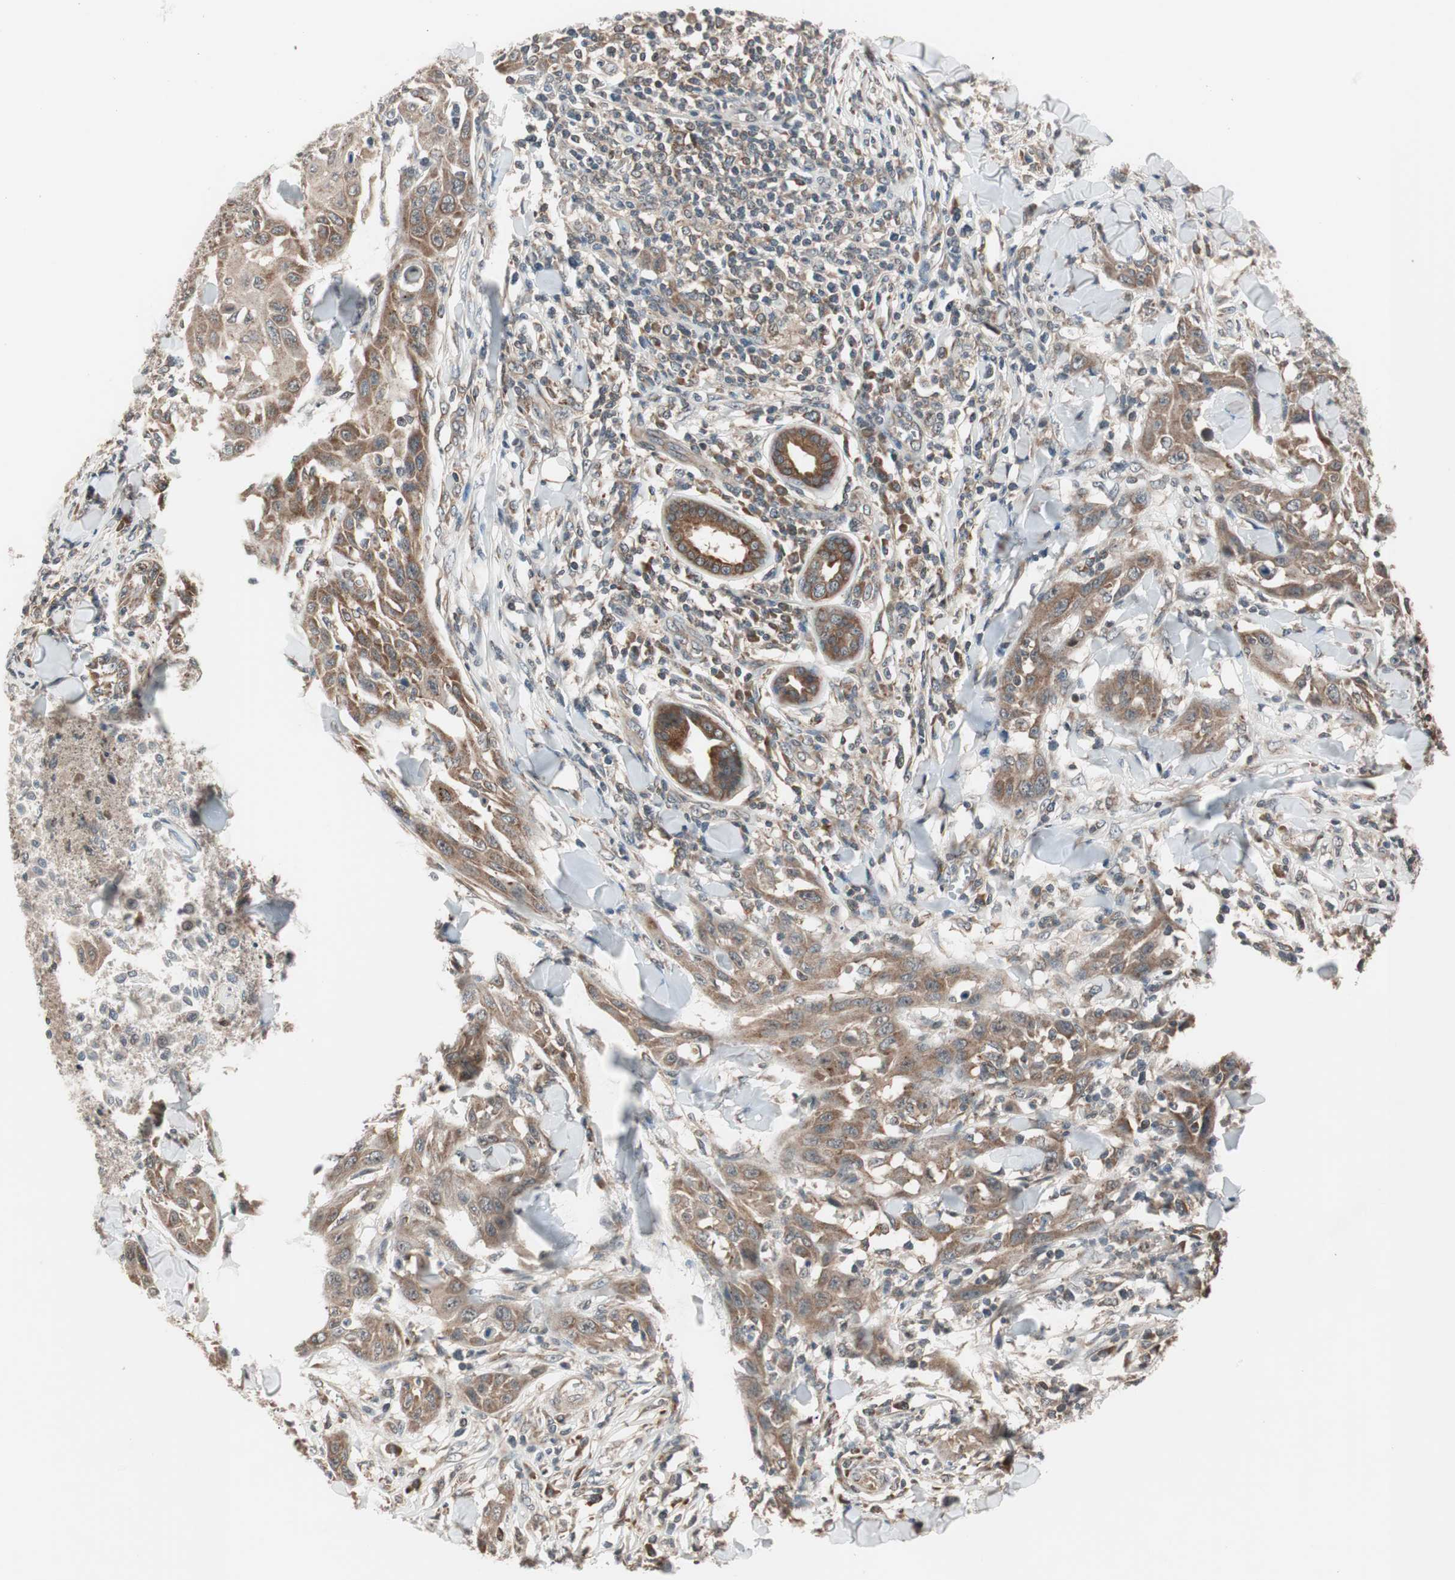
{"staining": {"intensity": "weak", "quantity": ">75%", "location": "cytoplasmic/membranous"}, "tissue": "skin cancer", "cell_type": "Tumor cells", "image_type": "cancer", "snomed": [{"axis": "morphology", "description": "Squamous cell carcinoma, NOS"}, {"axis": "topography", "description": "Skin"}], "caption": "DAB immunohistochemical staining of squamous cell carcinoma (skin) shows weak cytoplasmic/membranous protein expression in approximately >75% of tumor cells.", "gene": "FBXO5", "patient": {"sex": "male", "age": 24}}